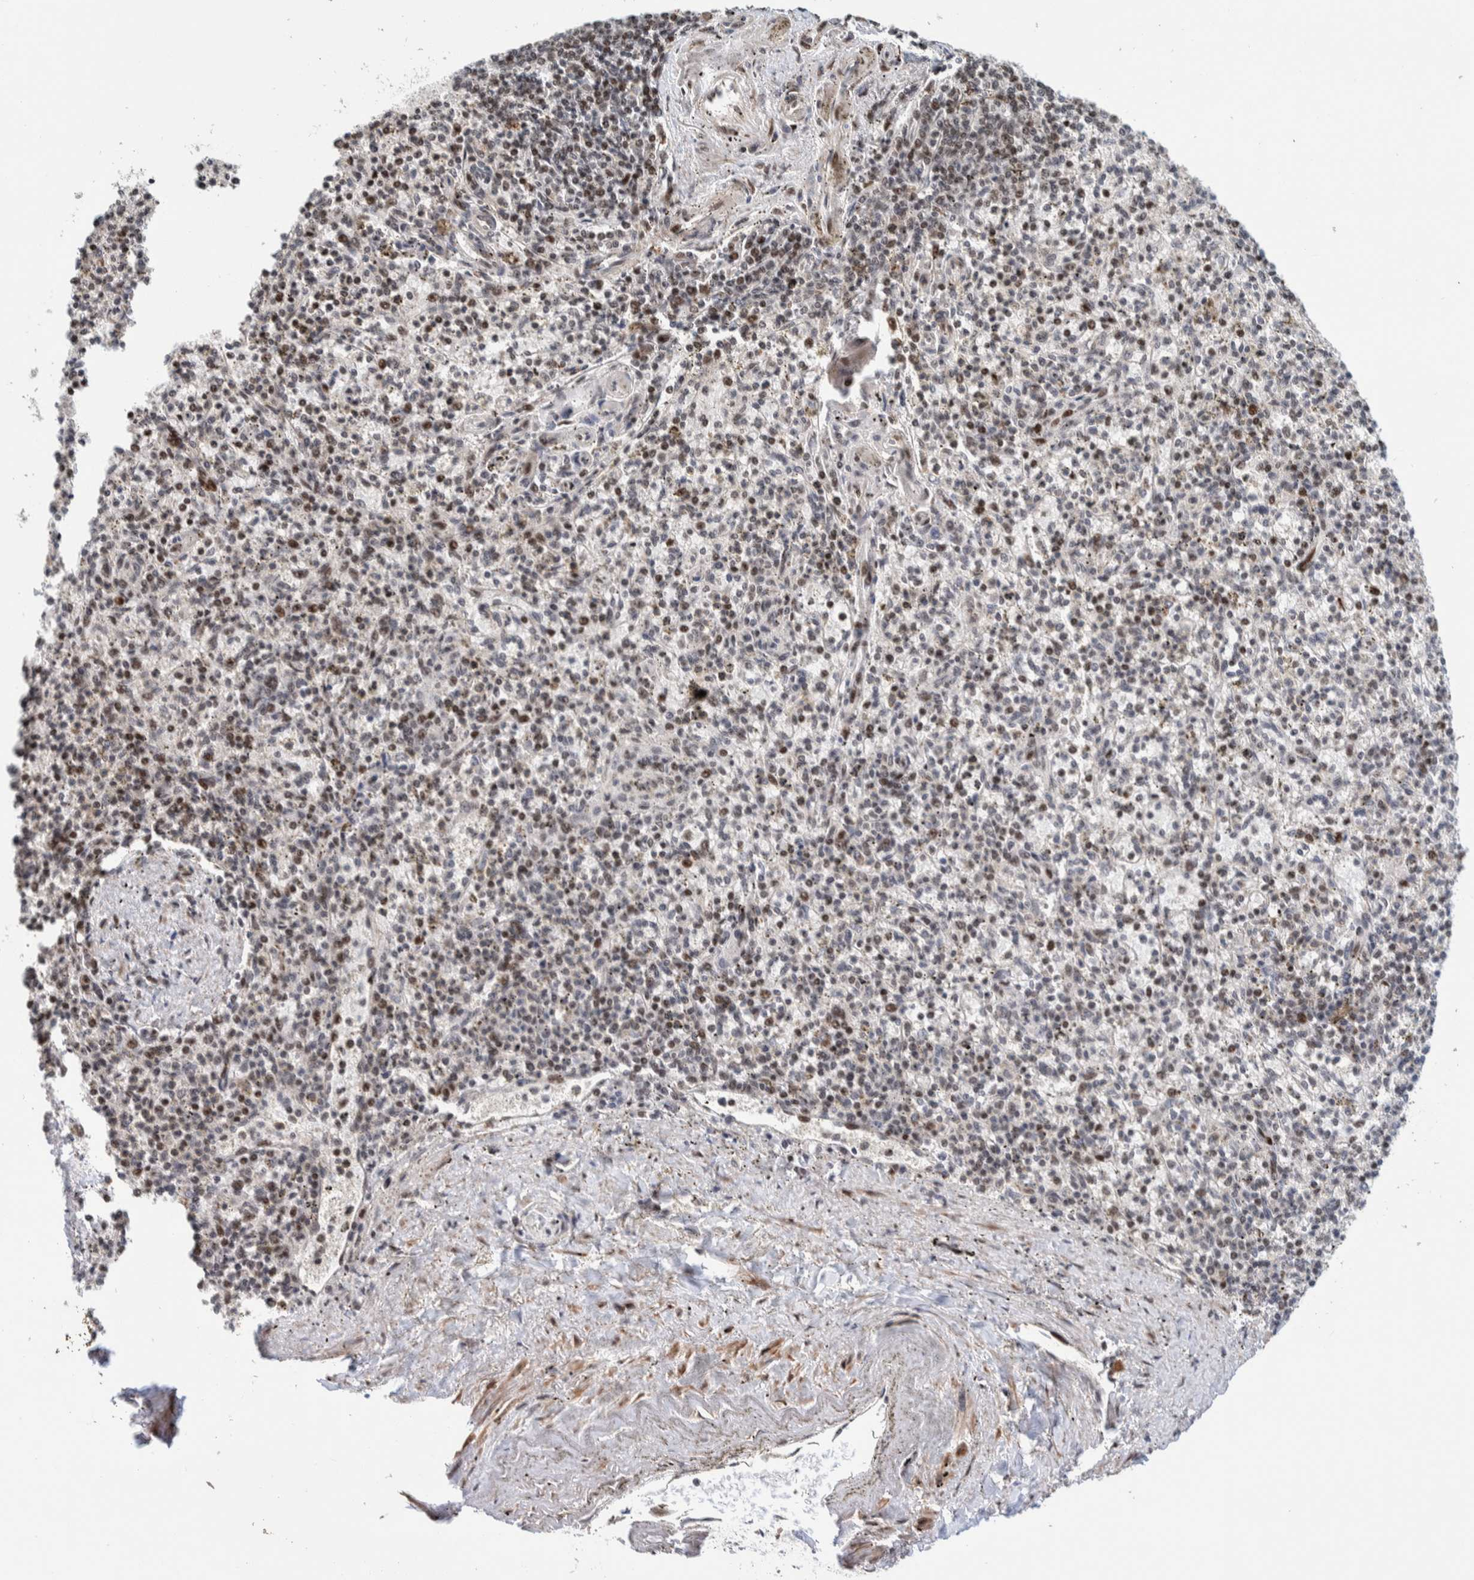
{"staining": {"intensity": "moderate", "quantity": "<25%", "location": "nuclear"}, "tissue": "spleen", "cell_type": "Cells in red pulp", "image_type": "normal", "snomed": [{"axis": "morphology", "description": "Normal tissue, NOS"}, {"axis": "topography", "description": "Spleen"}], "caption": "A high-resolution histopathology image shows immunohistochemistry staining of benign spleen, which exhibits moderate nuclear expression in about <25% of cells in red pulp.", "gene": "CHD4", "patient": {"sex": "male", "age": 72}}